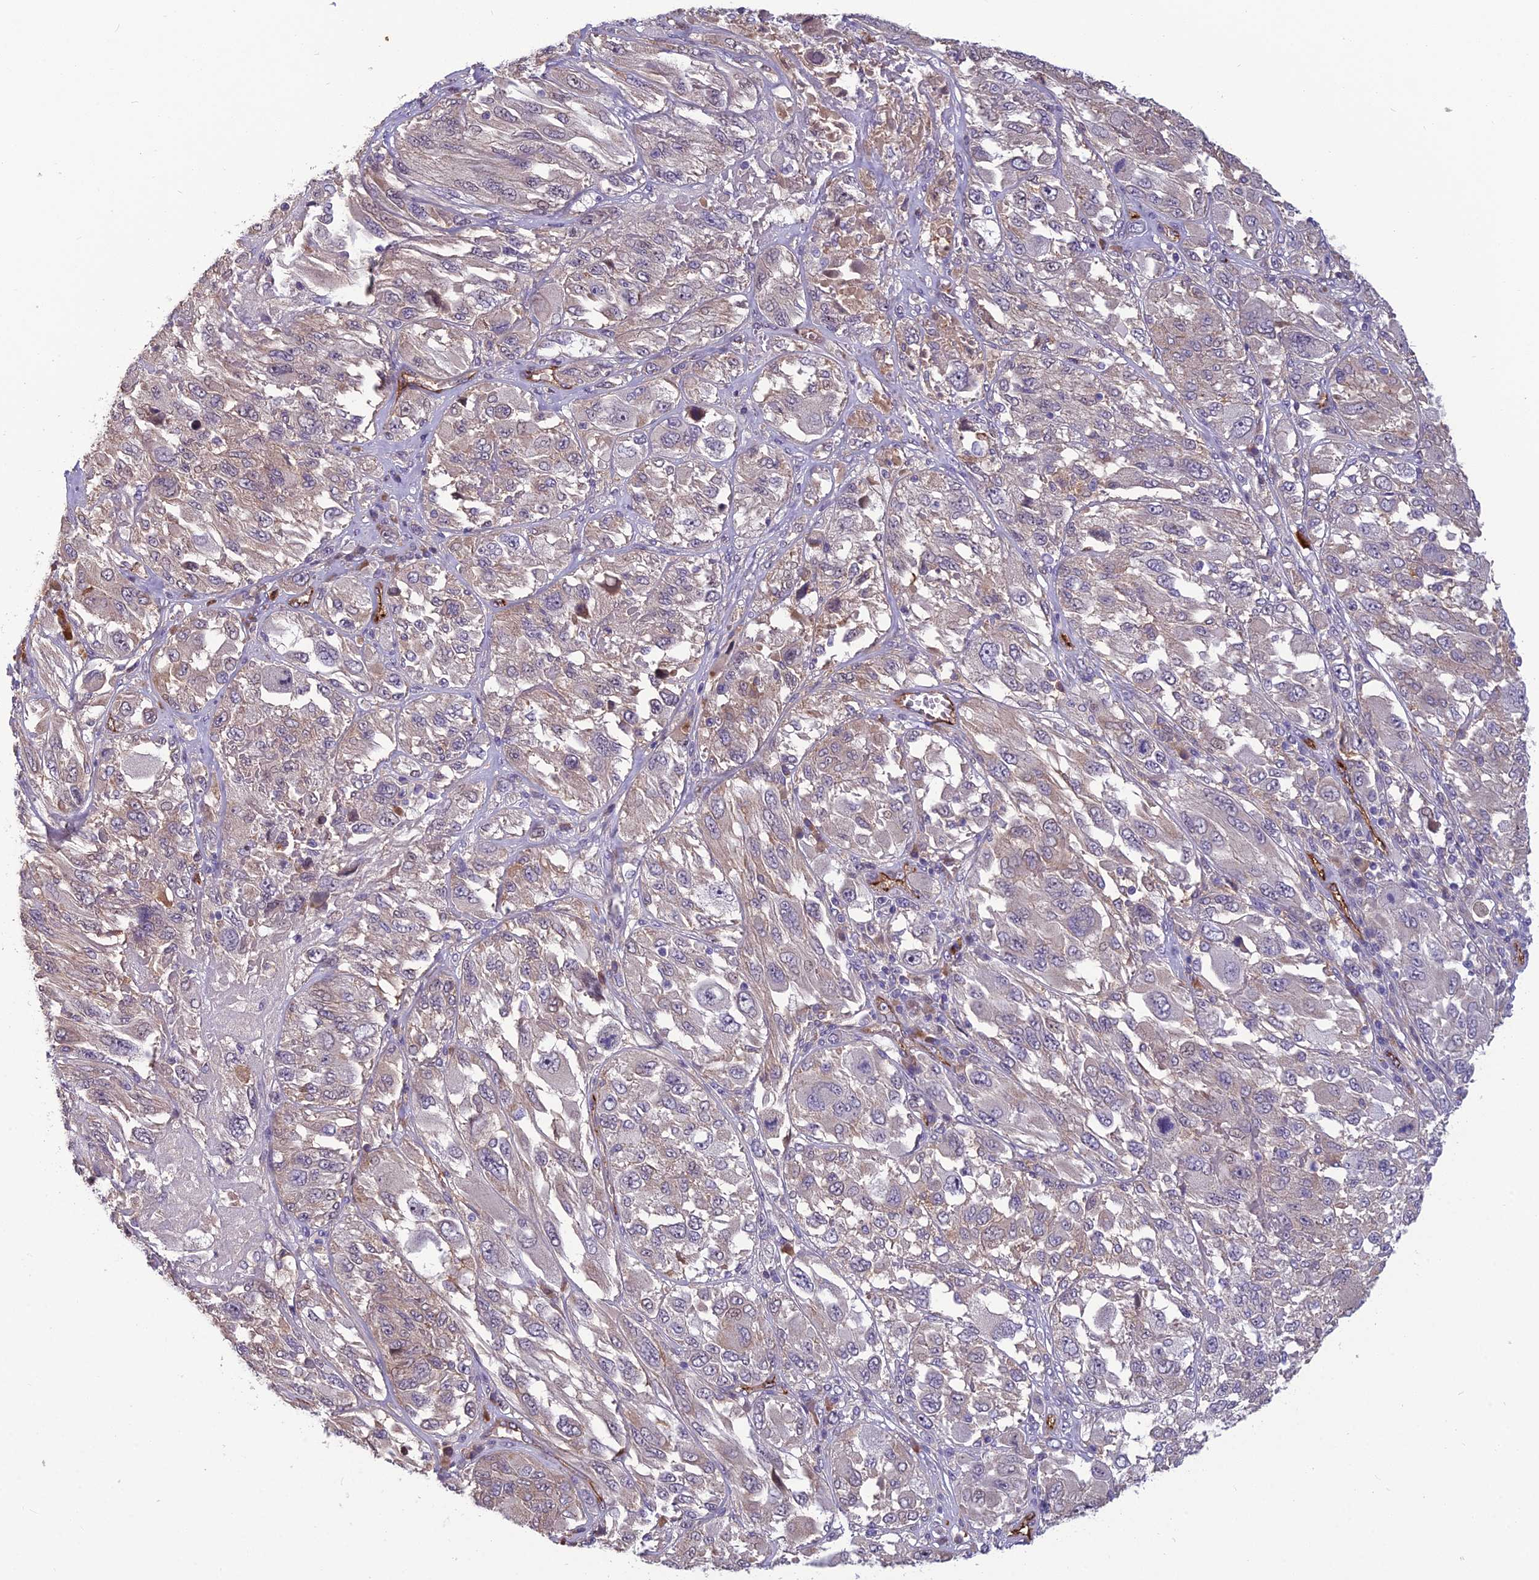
{"staining": {"intensity": "weak", "quantity": "<25%", "location": "cytoplasmic/membranous"}, "tissue": "melanoma", "cell_type": "Tumor cells", "image_type": "cancer", "snomed": [{"axis": "morphology", "description": "Malignant melanoma, NOS"}, {"axis": "topography", "description": "Skin"}], "caption": "DAB immunohistochemical staining of human melanoma demonstrates no significant staining in tumor cells.", "gene": "TSPAN15", "patient": {"sex": "female", "age": 91}}